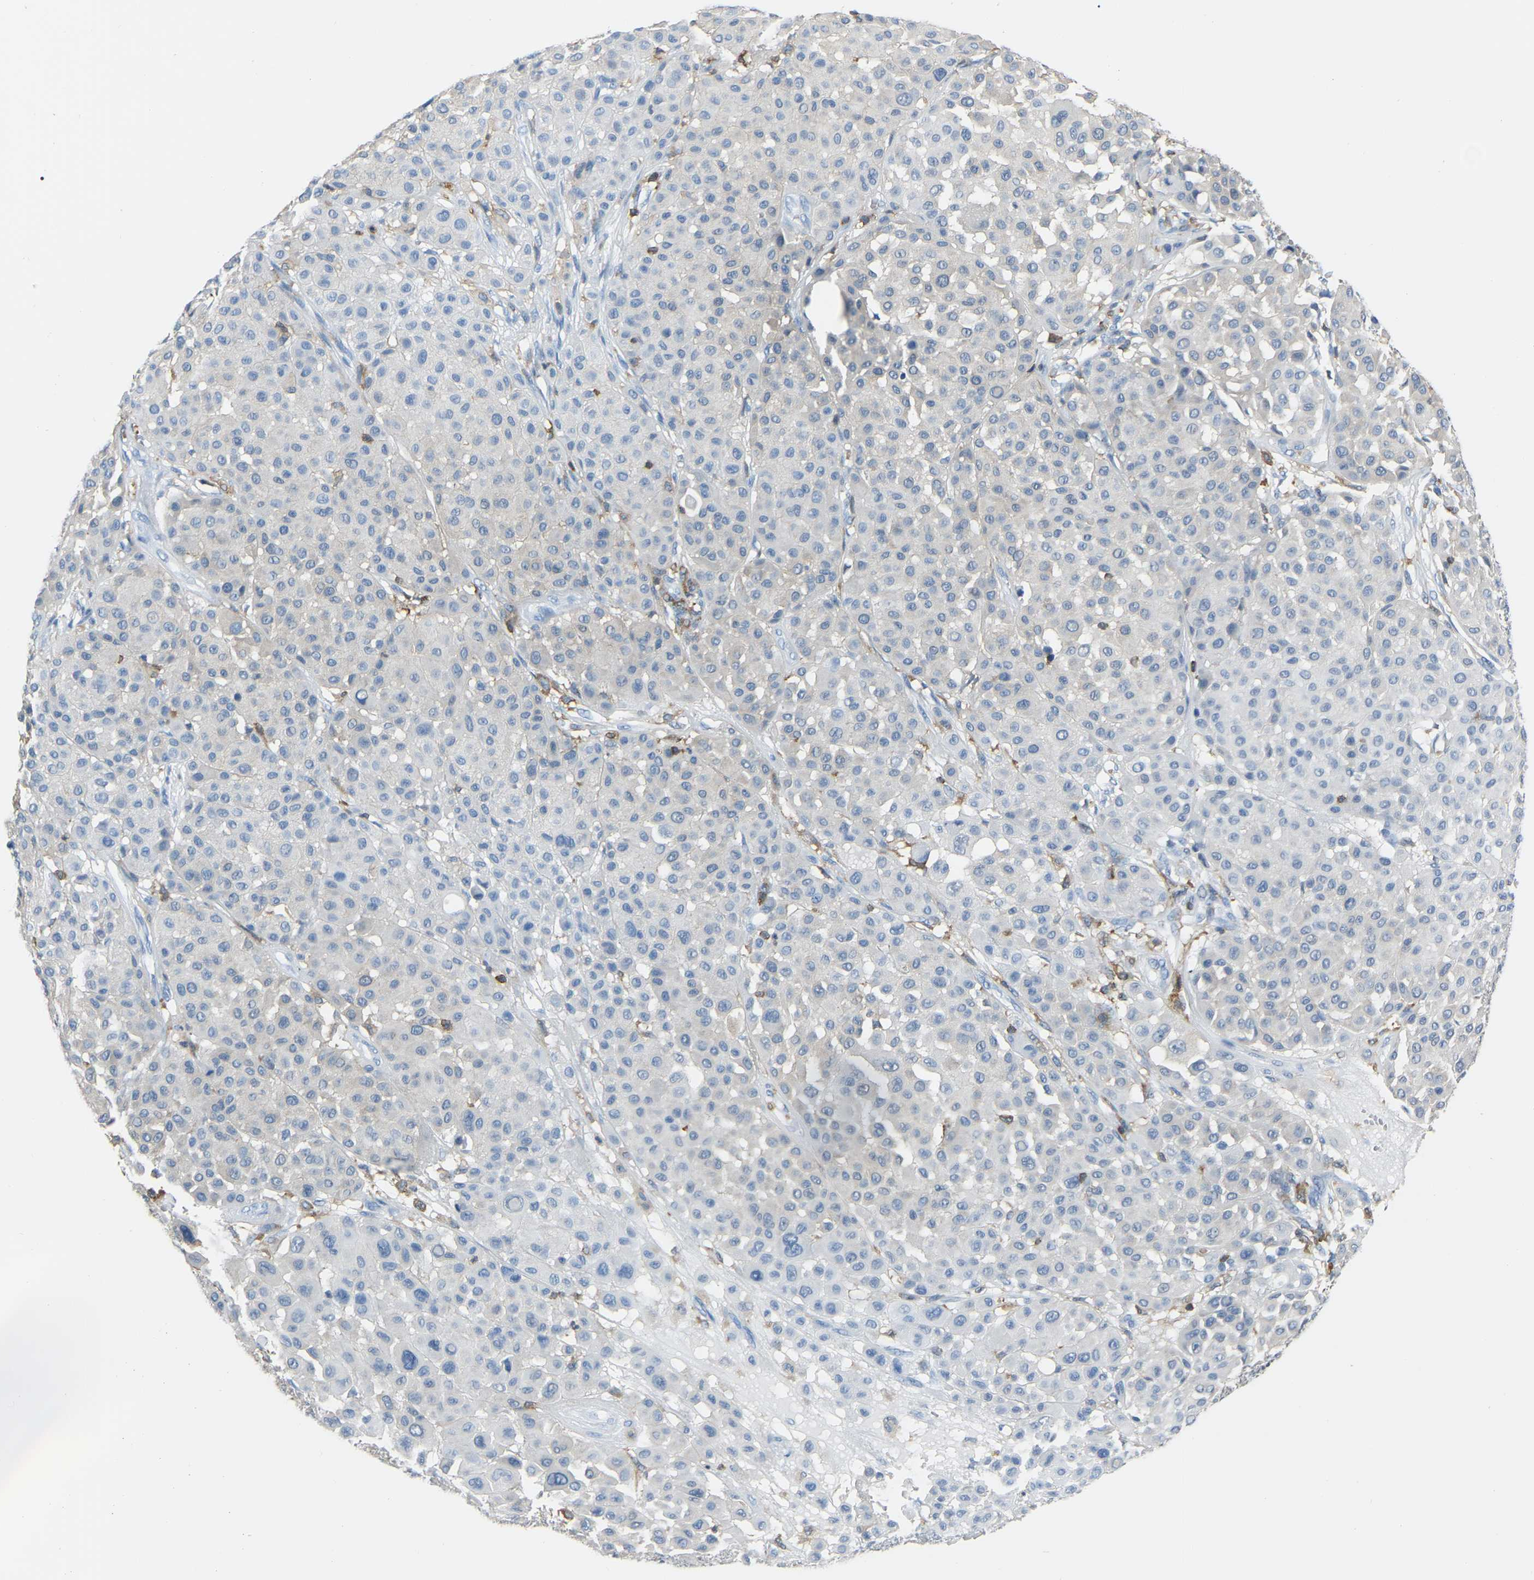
{"staining": {"intensity": "negative", "quantity": "none", "location": "none"}, "tissue": "melanoma", "cell_type": "Tumor cells", "image_type": "cancer", "snomed": [{"axis": "morphology", "description": "Malignant melanoma, Metastatic site"}, {"axis": "topography", "description": "Soft tissue"}], "caption": "DAB (3,3'-diaminobenzidine) immunohistochemical staining of malignant melanoma (metastatic site) exhibits no significant positivity in tumor cells.", "gene": "ARHGAP45", "patient": {"sex": "male", "age": 41}}